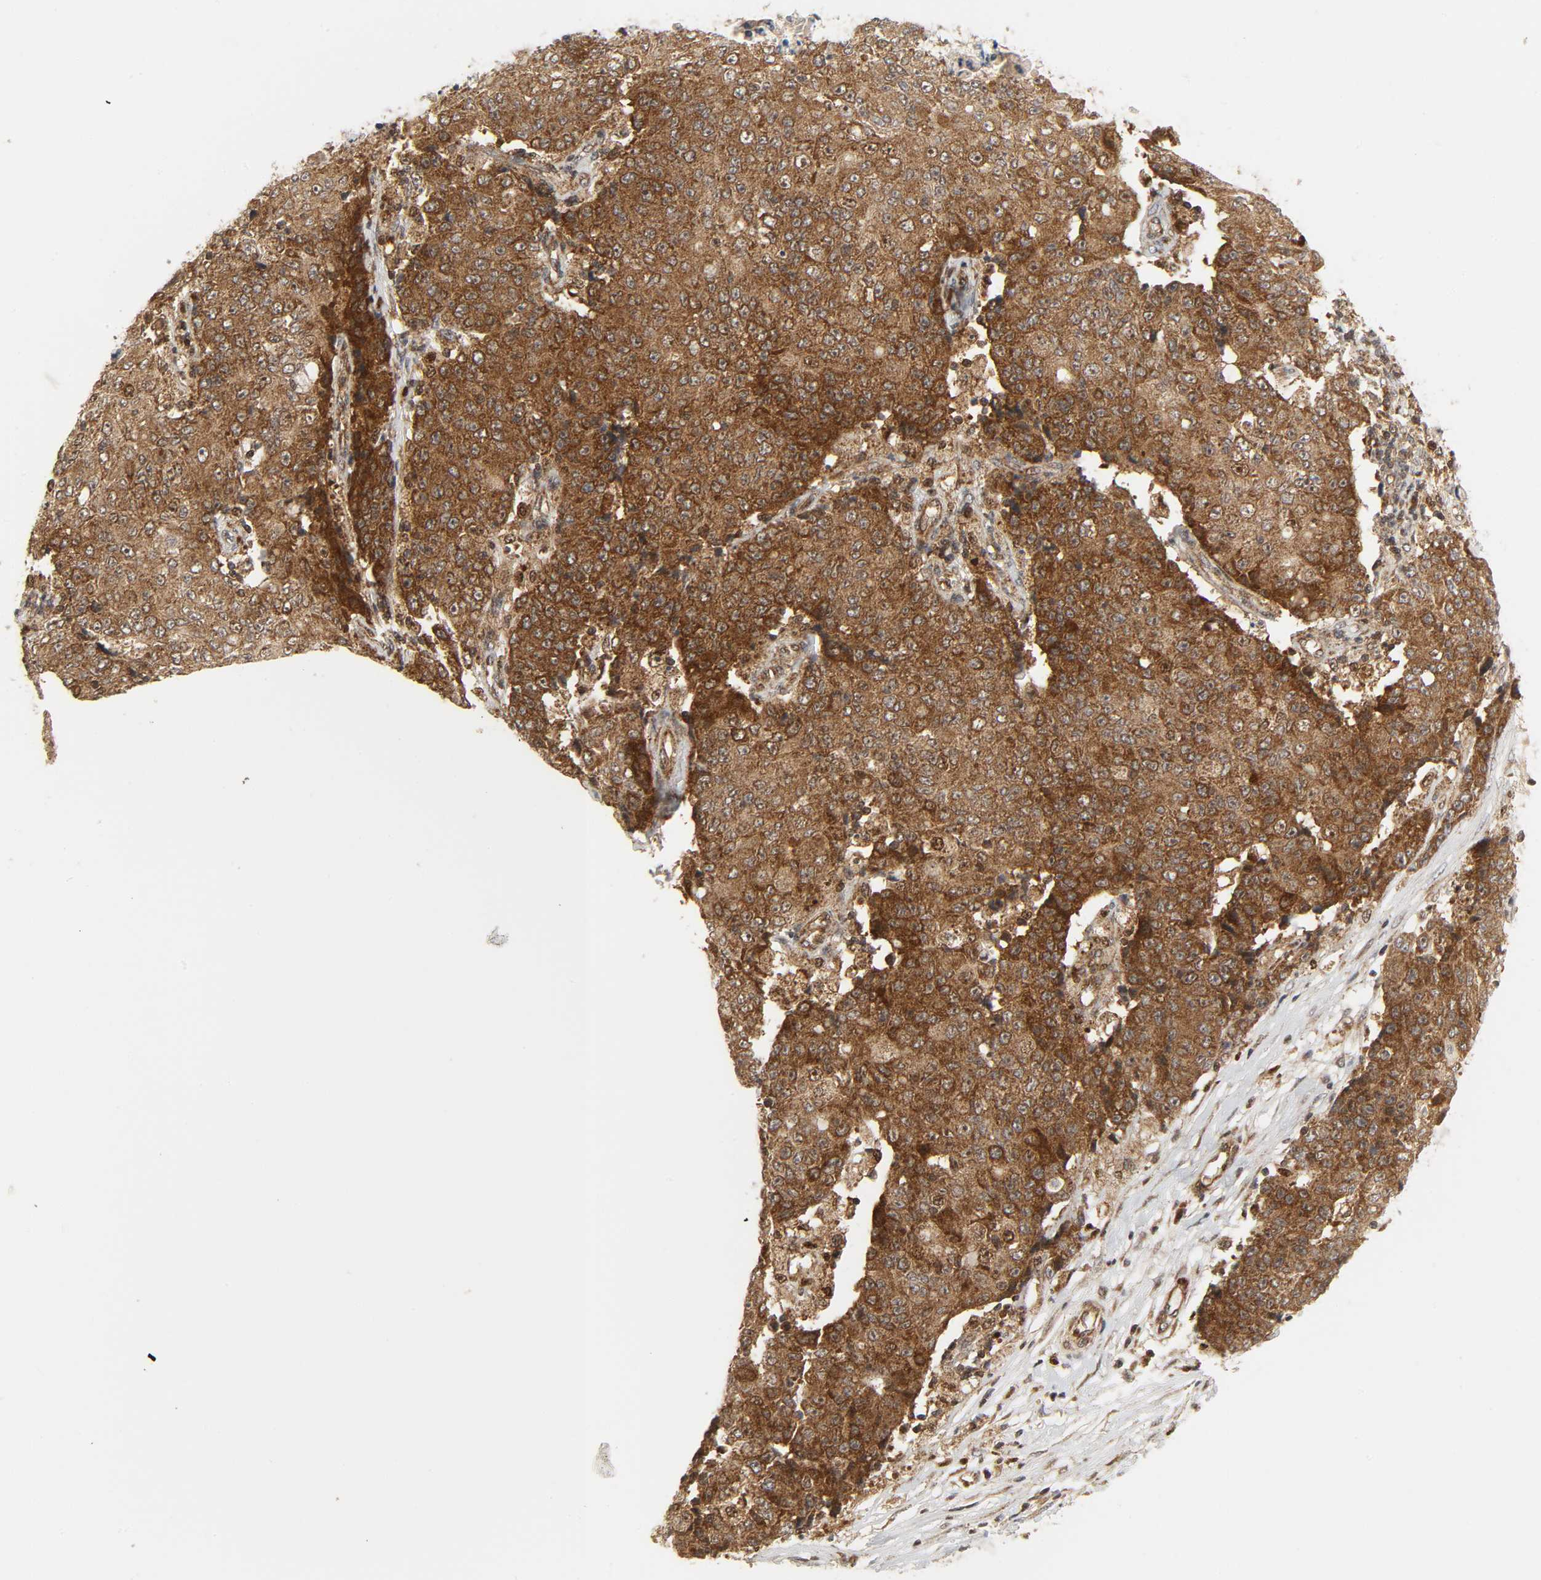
{"staining": {"intensity": "strong", "quantity": ">75%", "location": "cytoplasmic/membranous"}, "tissue": "ovarian cancer", "cell_type": "Tumor cells", "image_type": "cancer", "snomed": [{"axis": "morphology", "description": "Carcinoma, endometroid"}, {"axis": "topography", "description": "Ovary"}], "caption": "Ovarian cancer (endometroid carcinoma) tissue displays strong cytoplasmic/membranous positivity in about >75% of tumor cells The staining is performed using DAB brown chromogen to label protein expression. The nuclei are counter-stained blue using hematoxylin.", "gene": "CHUK", "patient": {"sex": "female", "age": 42}}